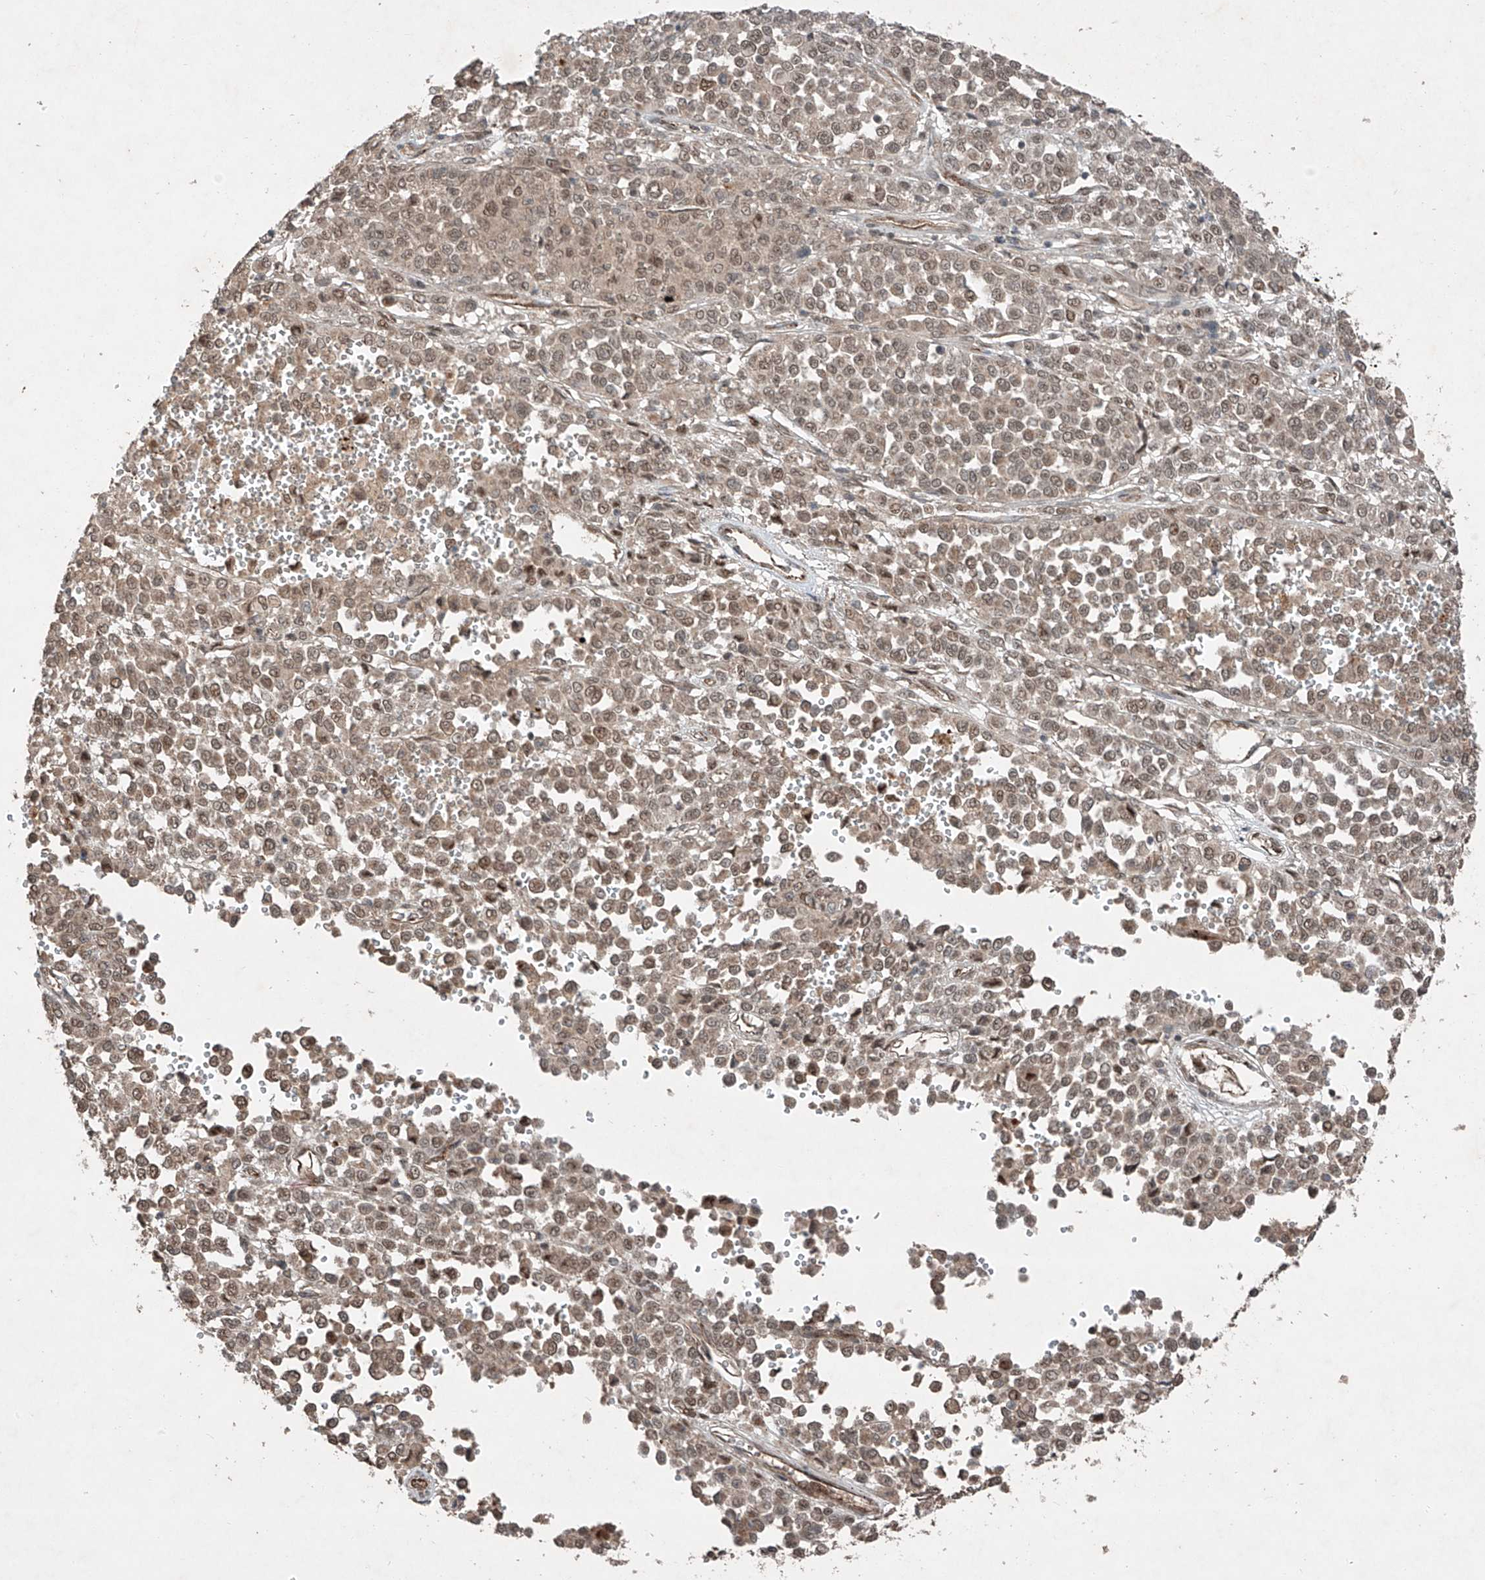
{"staining": {"intensity": "moderate", "quantity": ">75%", "location": "cytoplasmic/membranous,nuclear"}, "tissue": "melanoma", "cell_type": "Tumor cells", "image_type": "cancer", "snomed": [{"axis": "morphology", "description": "Malignant melanoma, Metastatic site"}, {"axis": "topography", "description": "Pancreas"}], "caption": "High-power microscopy captured an immunohistochemistry image of melanoma, revealing moderate cytoplasmic/membranous and nuclear staining in approximately >75% of tumor cells. (DAB (3,3'-diaminobenzidine) IHC with brightfield microscopy, high magnification).", "gene": "ZNF620", "patient": {"sex": "female", "age": 30}}